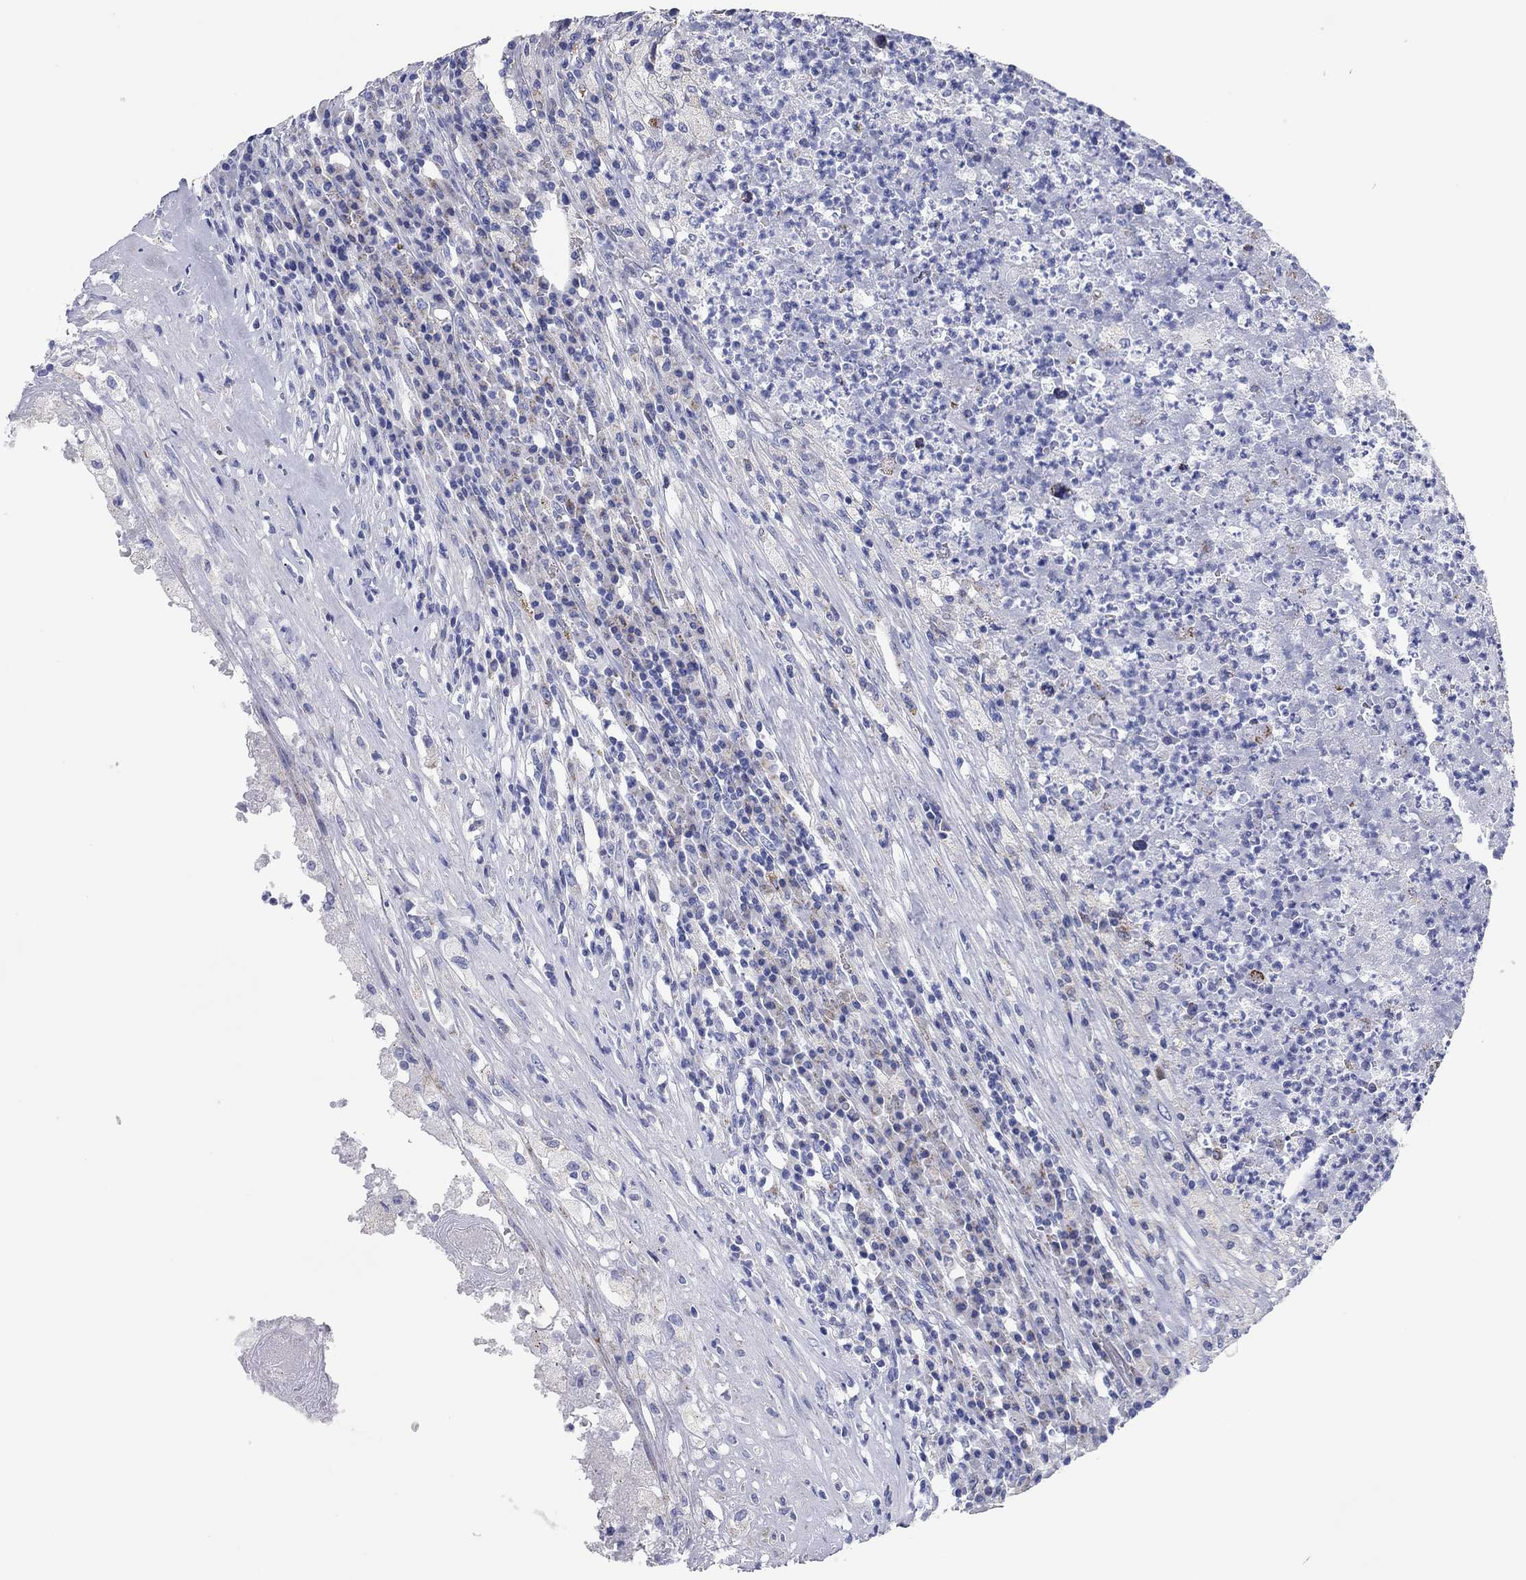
{"staining": {"intensity": "negative", "quantity": "none", "location": "none"}, "tissue": "testis cancer", "cell_type": "Tumor cells", "image_type": "cancer", "snomed": [{"axis": "morphology", "description": "Necrosis, NOS"}, {"axis": "morphology", "description": "Carcinoma, Embryonal, NOS"}, {"axis": "topography", "description": "Testis"}], "caption": "Image shows no protein staining in tumor cells of embryonal carcinoma (testis) tissue.", "gene": "CHI3L2", "patient": {"sex": "male", "age": 19}}